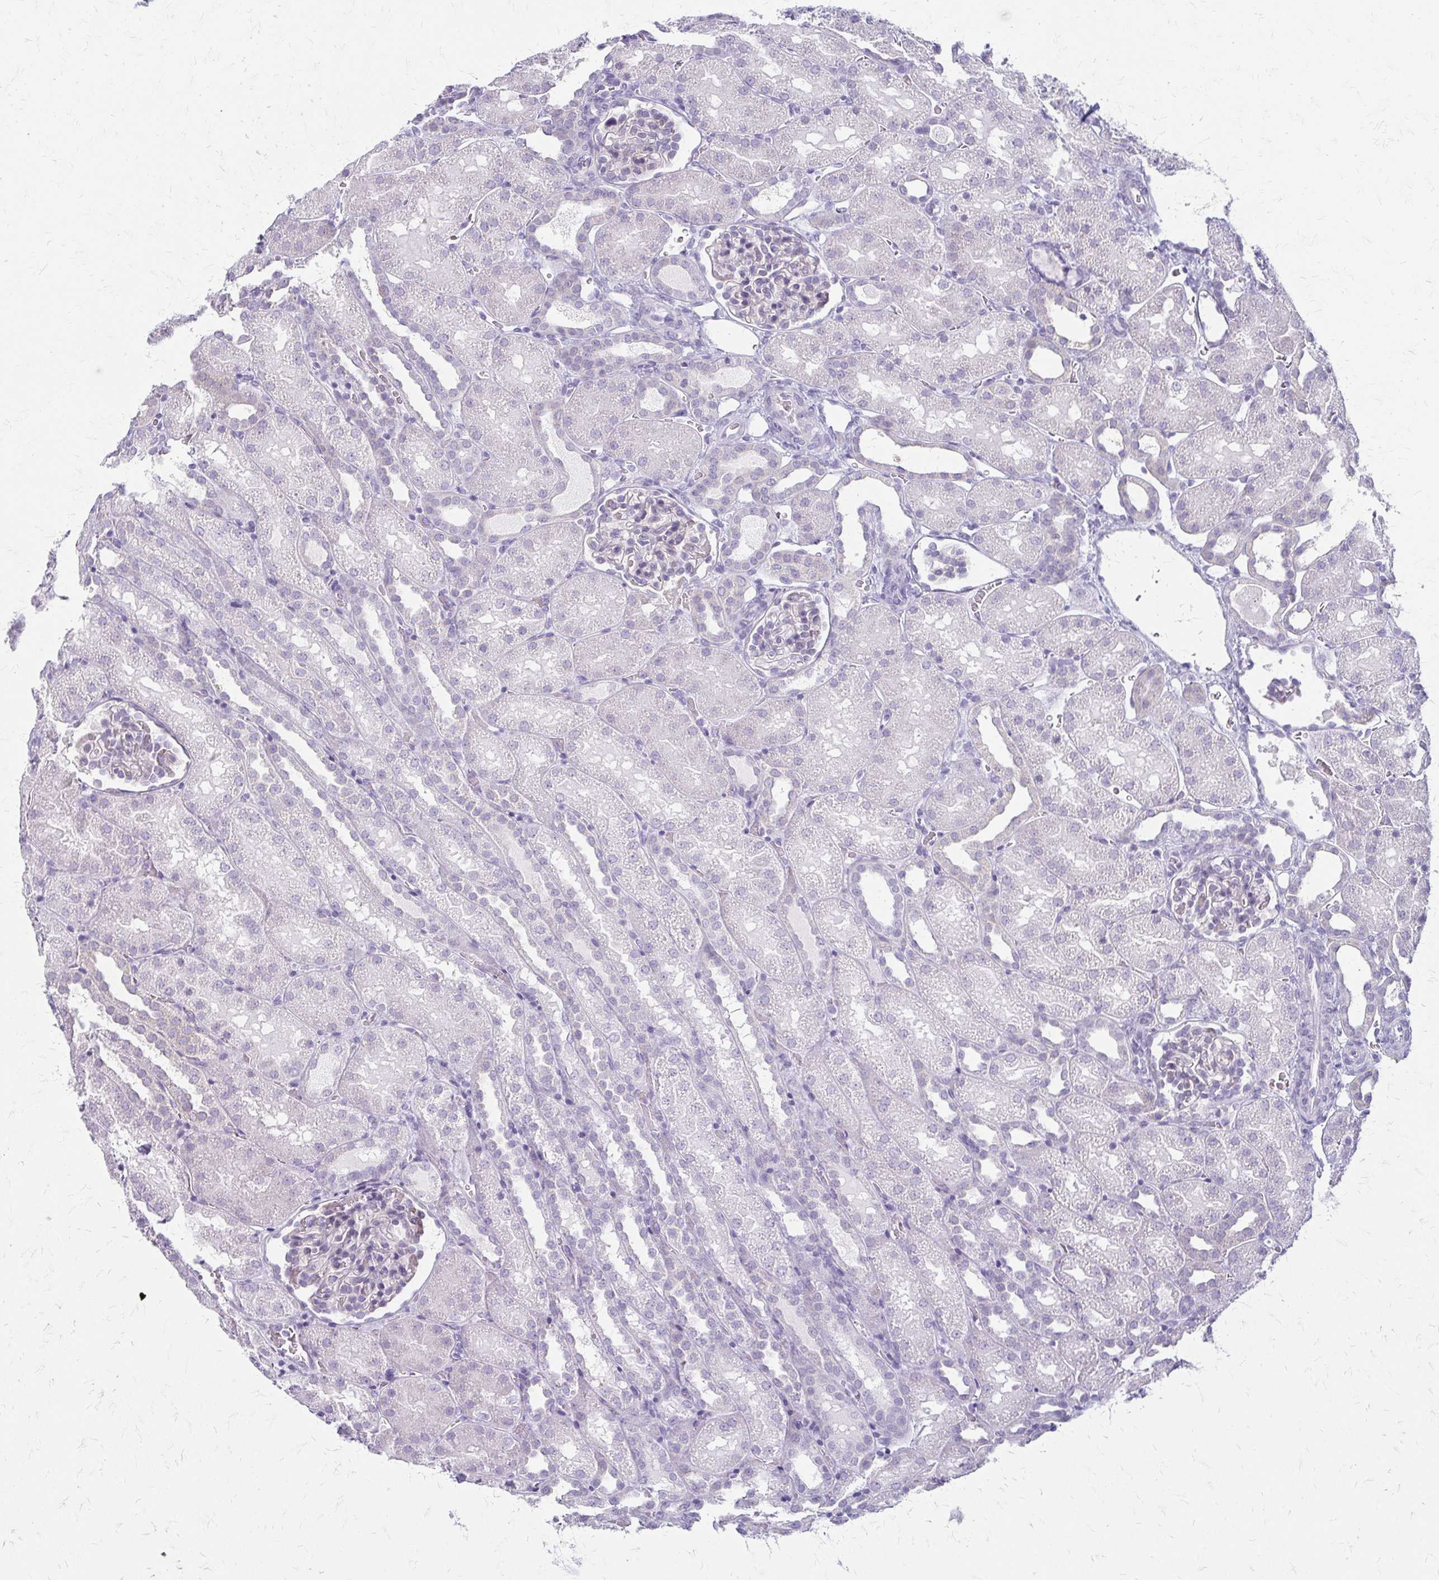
{"staining": {"intensity": "negative", "quantity": "none", "location": "none"}, "tissue": "kidney", "cell_type": "Cells in glomeruli", "image_type": "normal", "snomed": [{"axis": "morphology", "description": "Normal tissue, NOS"}, {"axis": "topography", "description": "Kidney"}], "caption": "The photomicrograph demonstrates no staining of cells in glomeruli in unremarkable kidney. Nuclei are stained in blue.", "gene": "ACP5", "patient": {"sex": "male", "age": 2}}